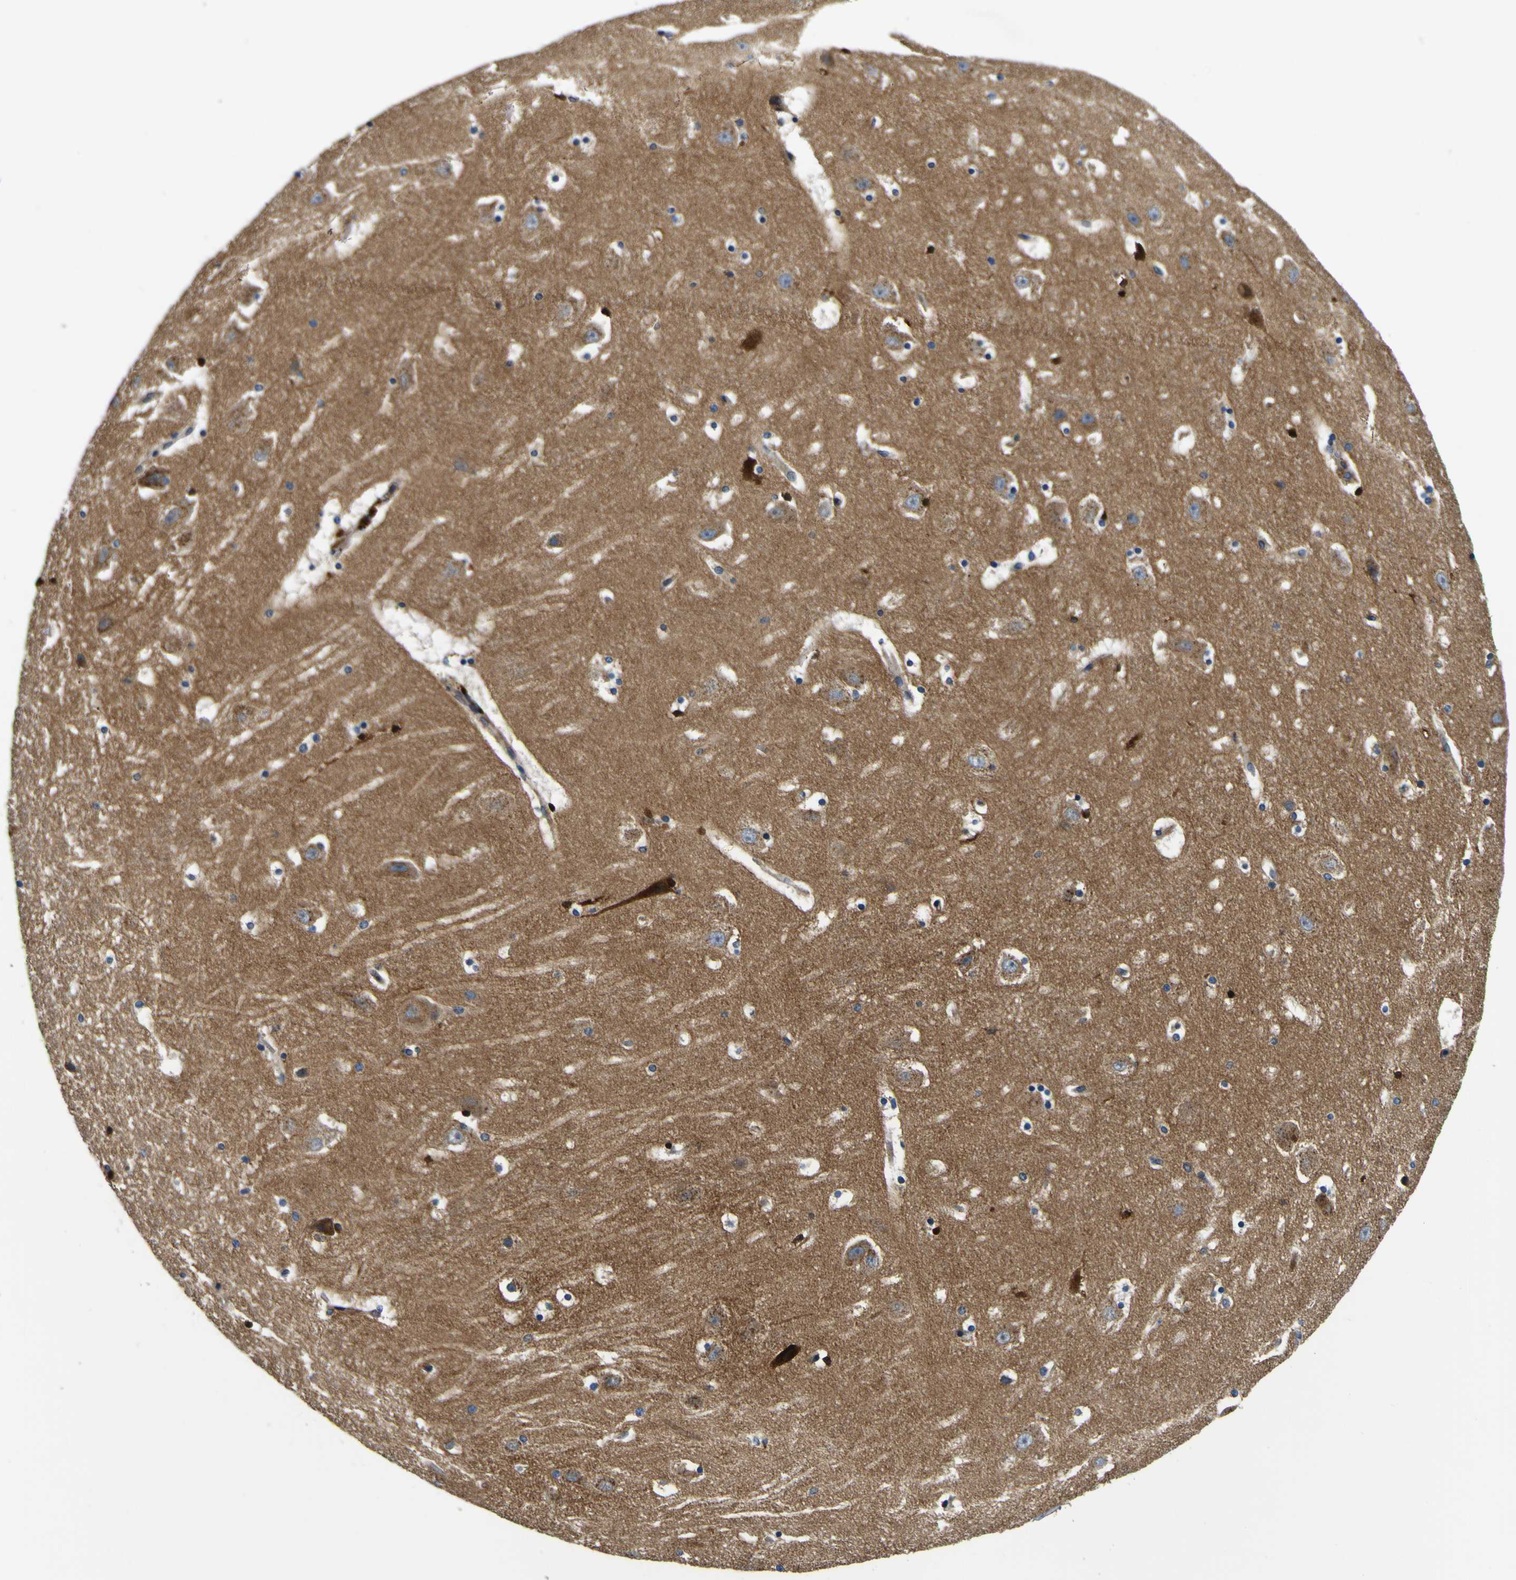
{"staining": {"intensity": "moderate", "quantity": "<25%", "location": "cytoplasmic/membranous"}, "tissue": "hippocampus", "cell_type": "Glial cells", "image_type": "normal", "snomed": [{"axis": "morphology", "description": "Normal tissue, NOS"}, {"axis": "topography", "description": "Hippocampus"}], "caption": "A low amount of moderate cytoplasmic/membranous expression is present in about <25% of glial cells in normal hippocampus. The staining was performed using DAB (3,3'-diaminobenzidine), with brown indicating positive protein expression. Nuclei are stained blue with hematoxylin.", "gene": "CLSTN1", "patient": {"sex": "male", "age": 45}}